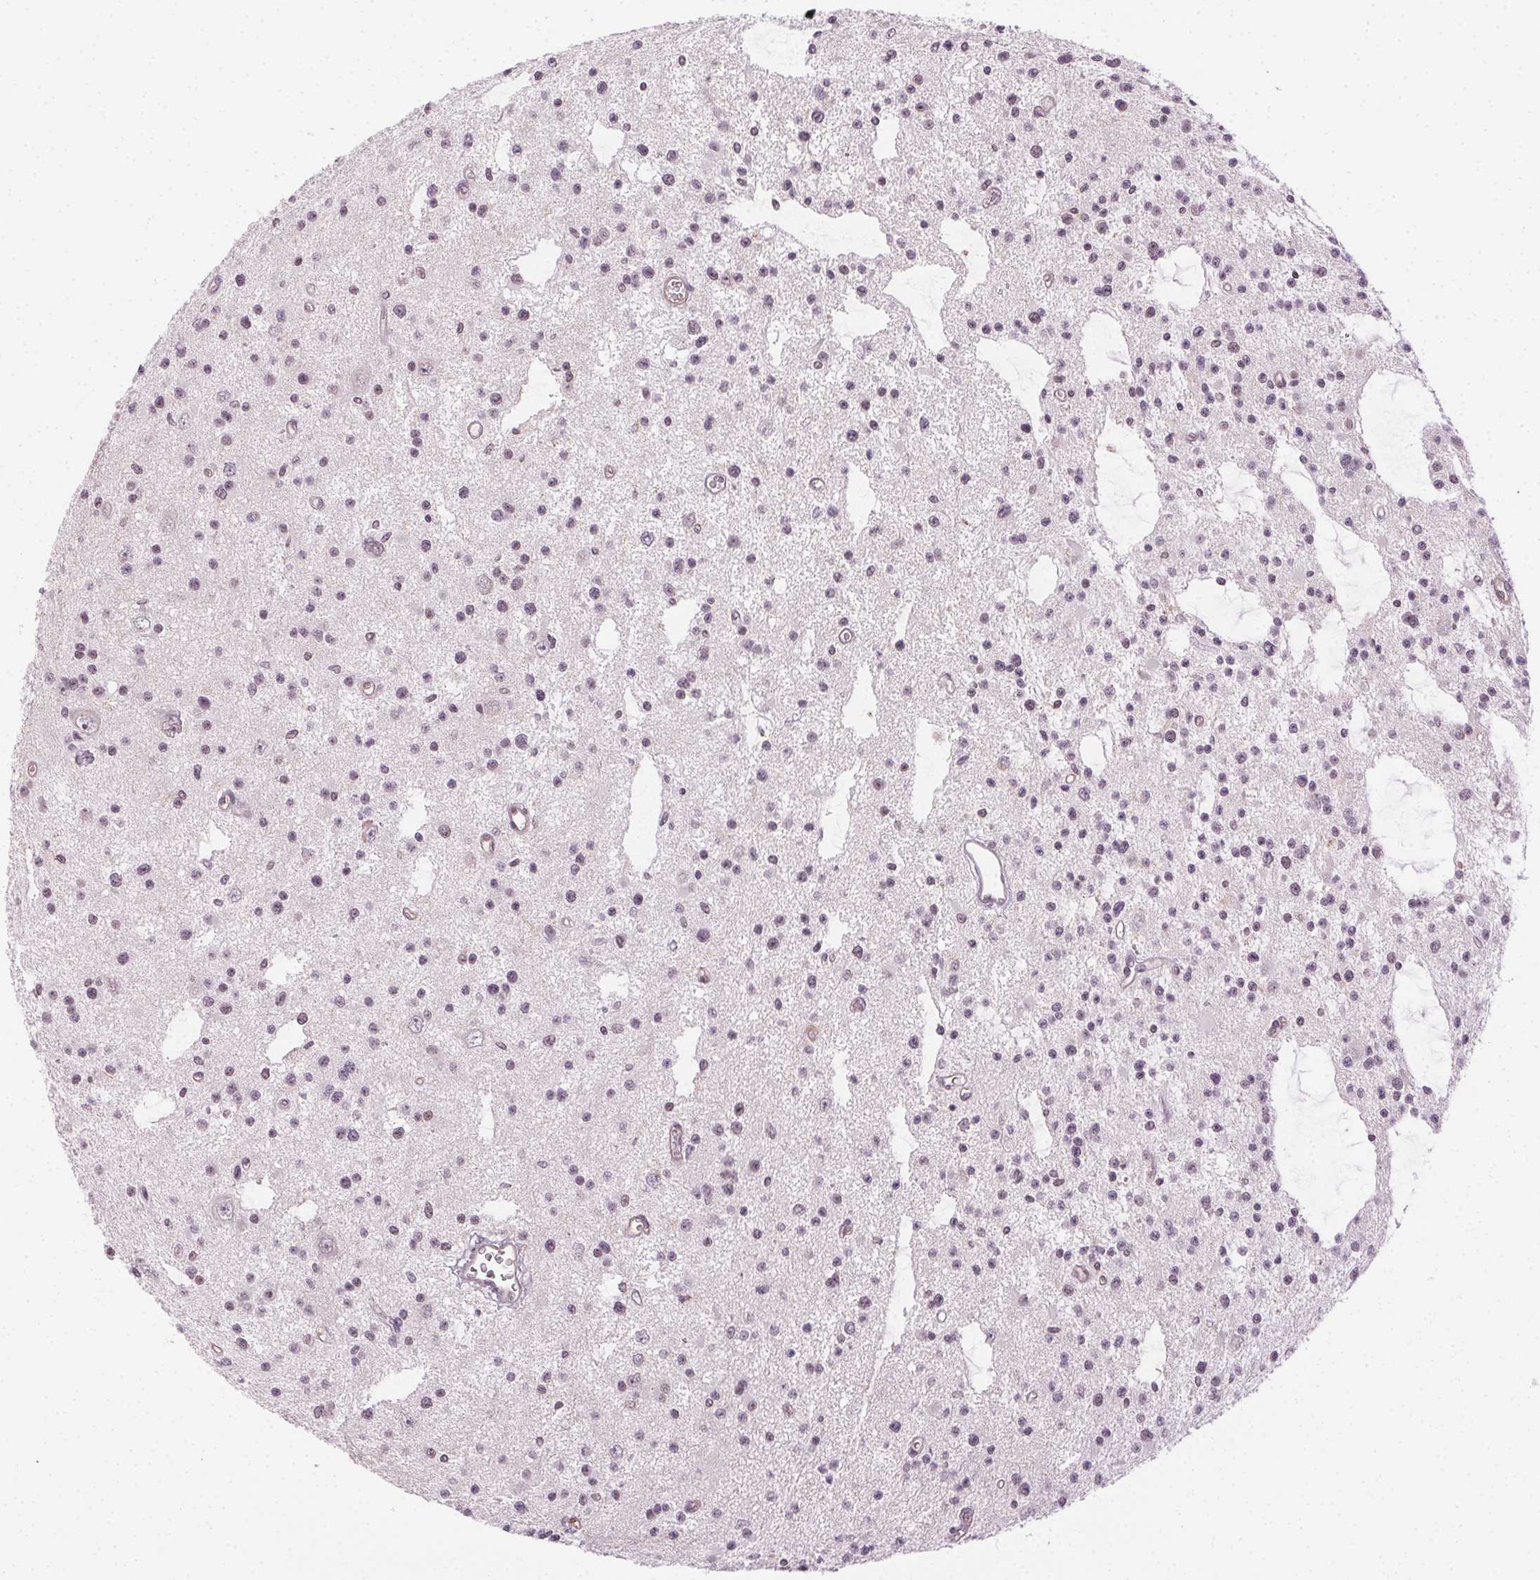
{"staining": {"intensity": "weak", "quantity": "25%-75%", "location": "nuclear"}, "tissue": "glioma", "cell_type": "Tumor cells", "image_type": "cancer", "snomed": [{"axis": "morphology", "description": "Glioma, malignant, Low grade"}, {"axis": "topography", "description": "Brain"}], "caption": "This micrograph shows IHC staining of human glioma, with low weak nuclear staining in about 25%-75% of tumor cells.", "gene": "AIF1L", "patient": {"sex": "male", "age": 43}}